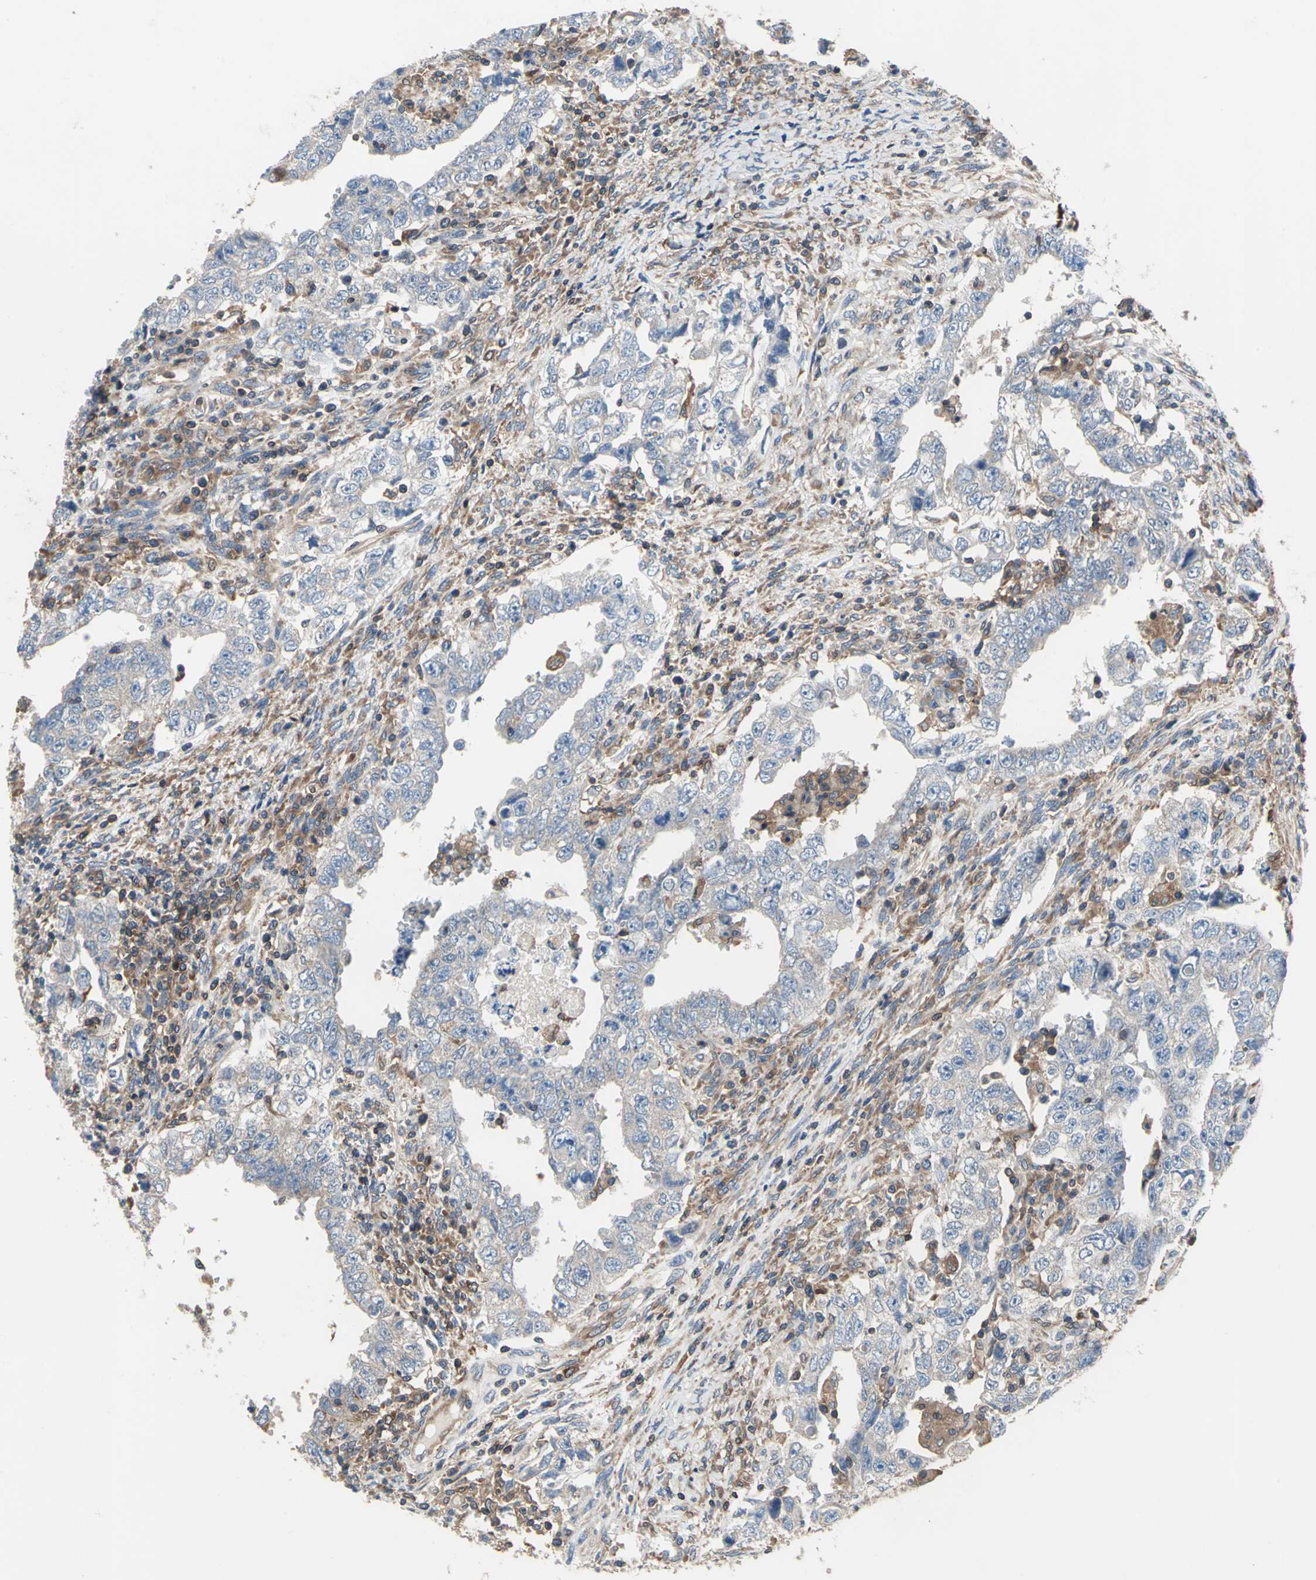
{"staining": {"intensity": "weak", "quantity": "25%-75%", "location": "cytoplasmic/membranous"}, "tissue": "testis cancer", "cell_type": "Tumor cells", "image_type": "cancer", "snomed": [{"axis": "morphology", "description": "Carcinoma, Embryonal, NOS"}, {"axis": "topography", "description": "Testis"}], "caption": "IHC of embryonal carcinoma (testis) shows low levels of weak cytoplasmic/membranous staining in about 25%-75% of tumor cells. The staining was performed using DAB (3,3'-diaminobenzidine), with brown indicating positive protein expression. Nuclei are stained blue with hematoxylin.", "gene": "CAPN1", "patient": {"sex": "male", "age": 26}}